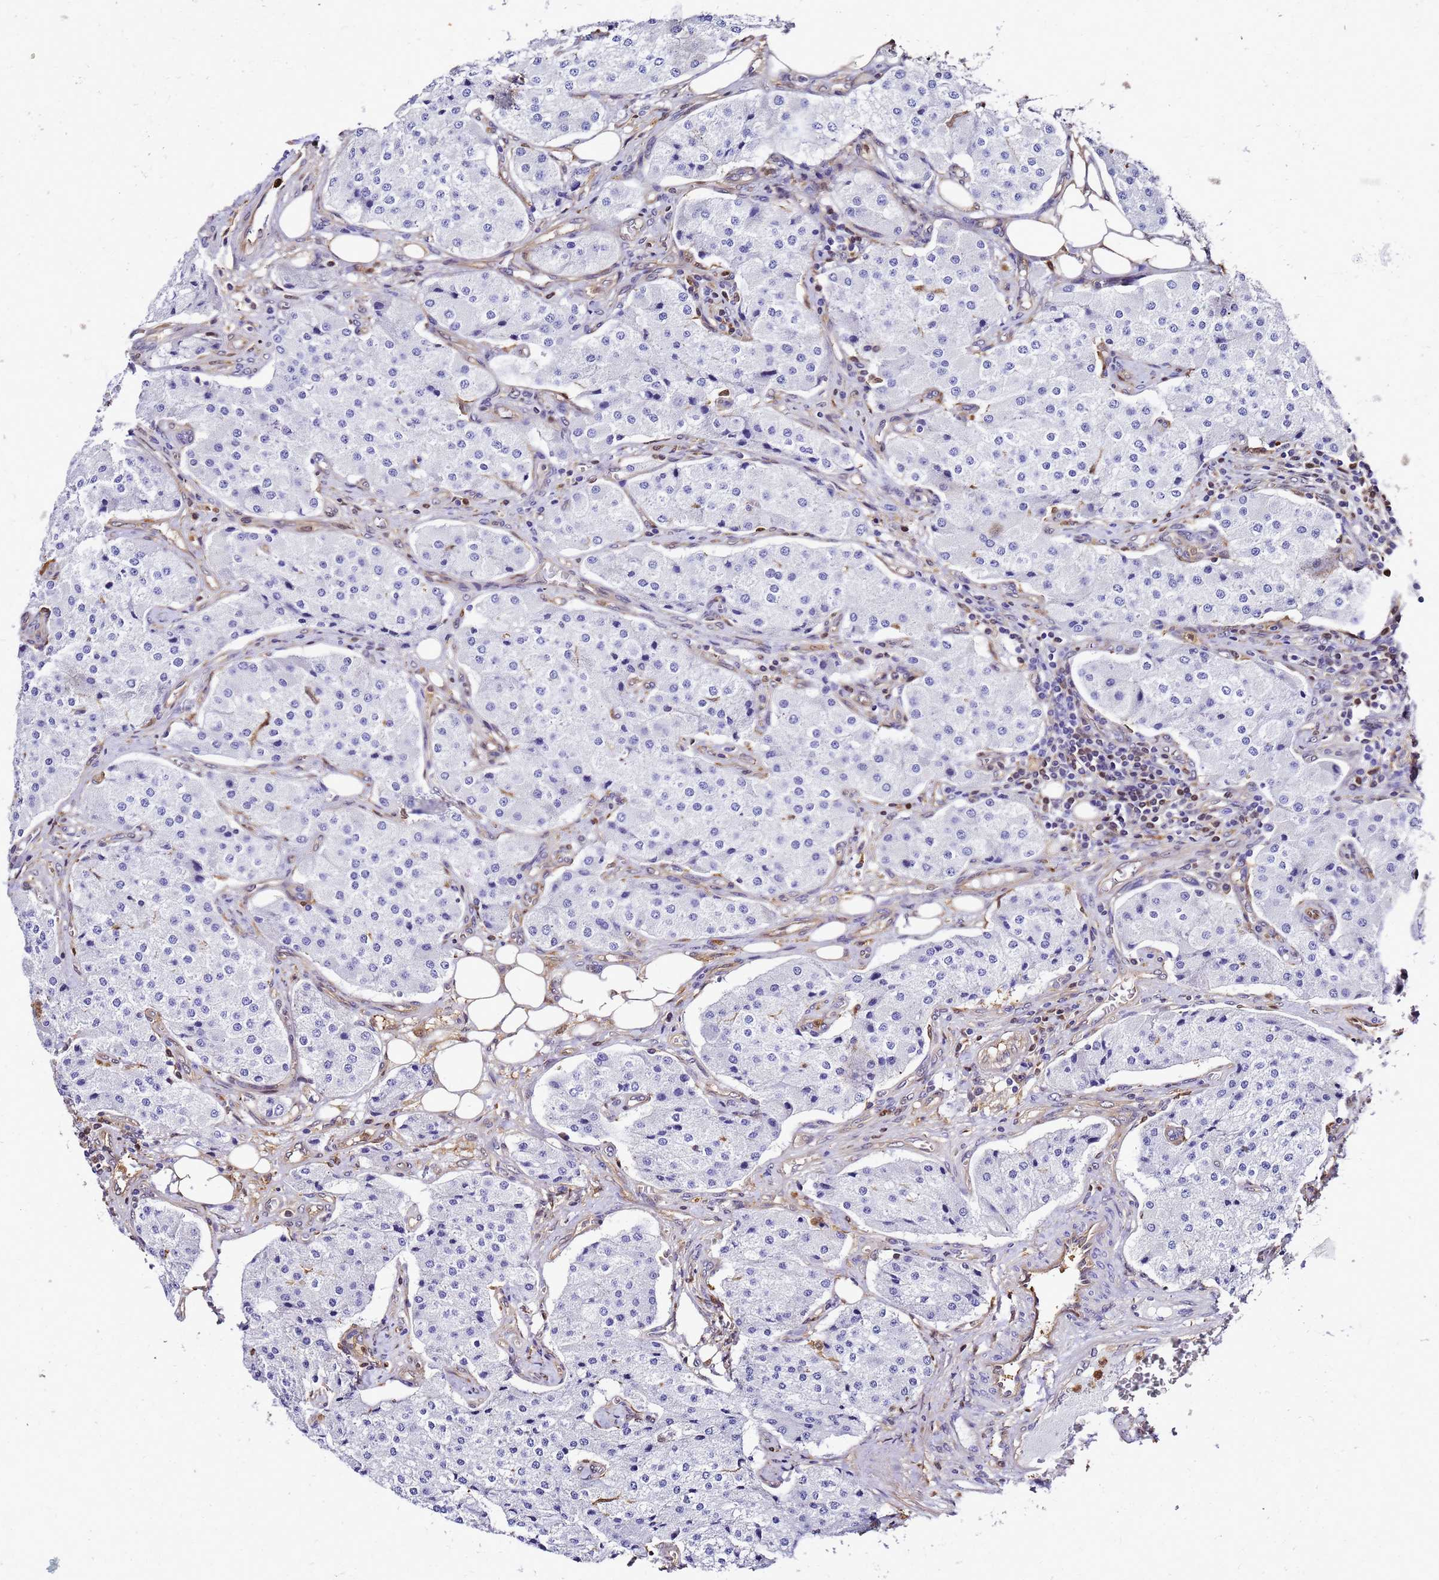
{"staining": {"intensity": "negative", "quantity": "none", "location": "none"}, "tissue": "carcinoid", "cell_type": "Tumor cells", "image_type": "cancer", "snomed": [{"axis": "morphology", "description": "Carcinoid, malignant, NOS"}, {"axis": "topography", "description": "Colon"}], "caption": "Tumor cells are negative for protein expression in human carcinoid. The staining is performed using DAB brown chromogen with nuclei counter-stained in using hematoxylin.", "gene": "S100A11", "patient": {"sex": "female", "age": 52}}